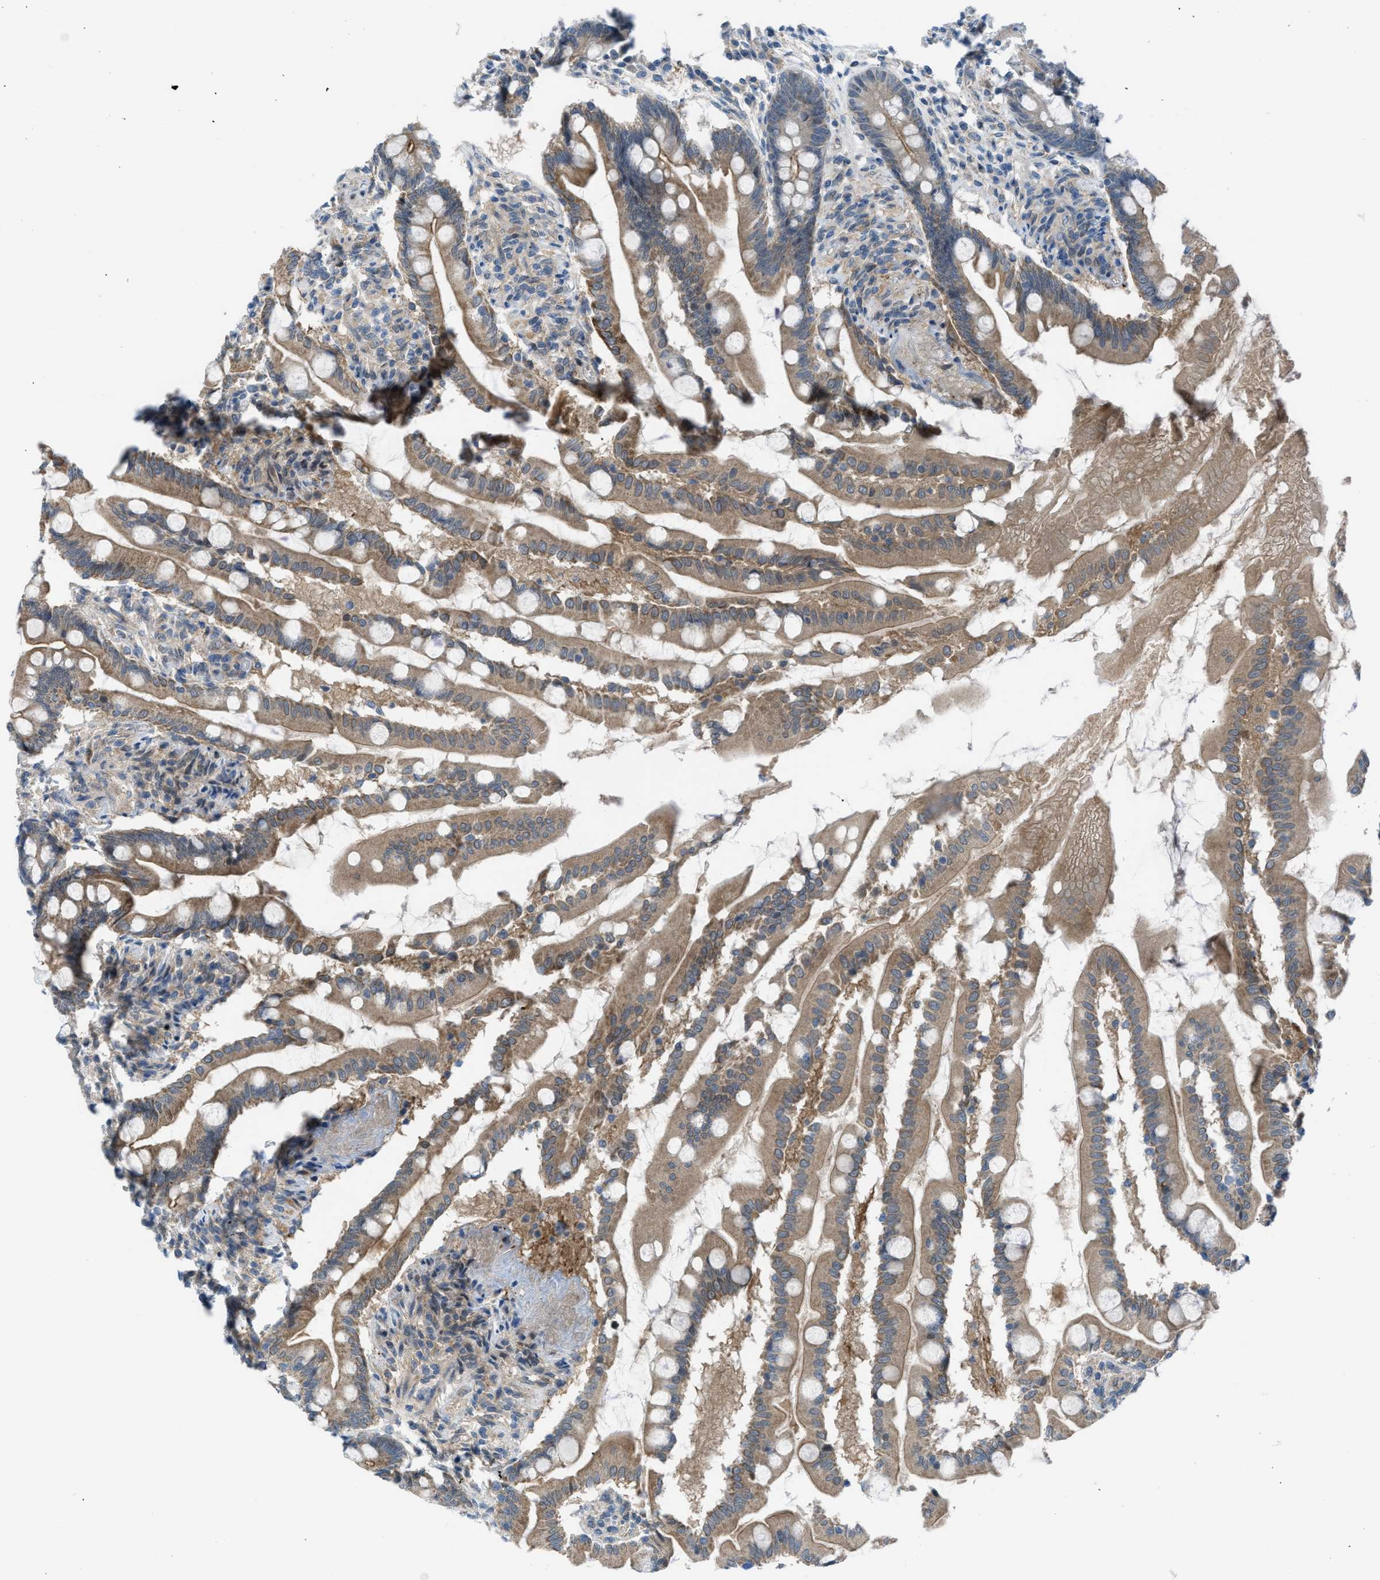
{"staining": {"intensity": "moderate", "quantity": ">75%", "location": "cytoplasmic/membranous"}, "tissue": "small intestine", "cell_type": "Glandular cells", "image_type": "normal", "snomed": [{"axis": "morphology", "description": "Normal tissue, NOS"}, {"axis": "topography", "description": "Small intestine"}], "caption": "Approximately >75% of glandular cells in unremarkable small intestine exhibit moderate cytoplasmic/membranous protein expression as visualized by brown immunohistochemical staining.", "gene": "BAZ2B", "patient": {"sex": "female", "age": 56}}